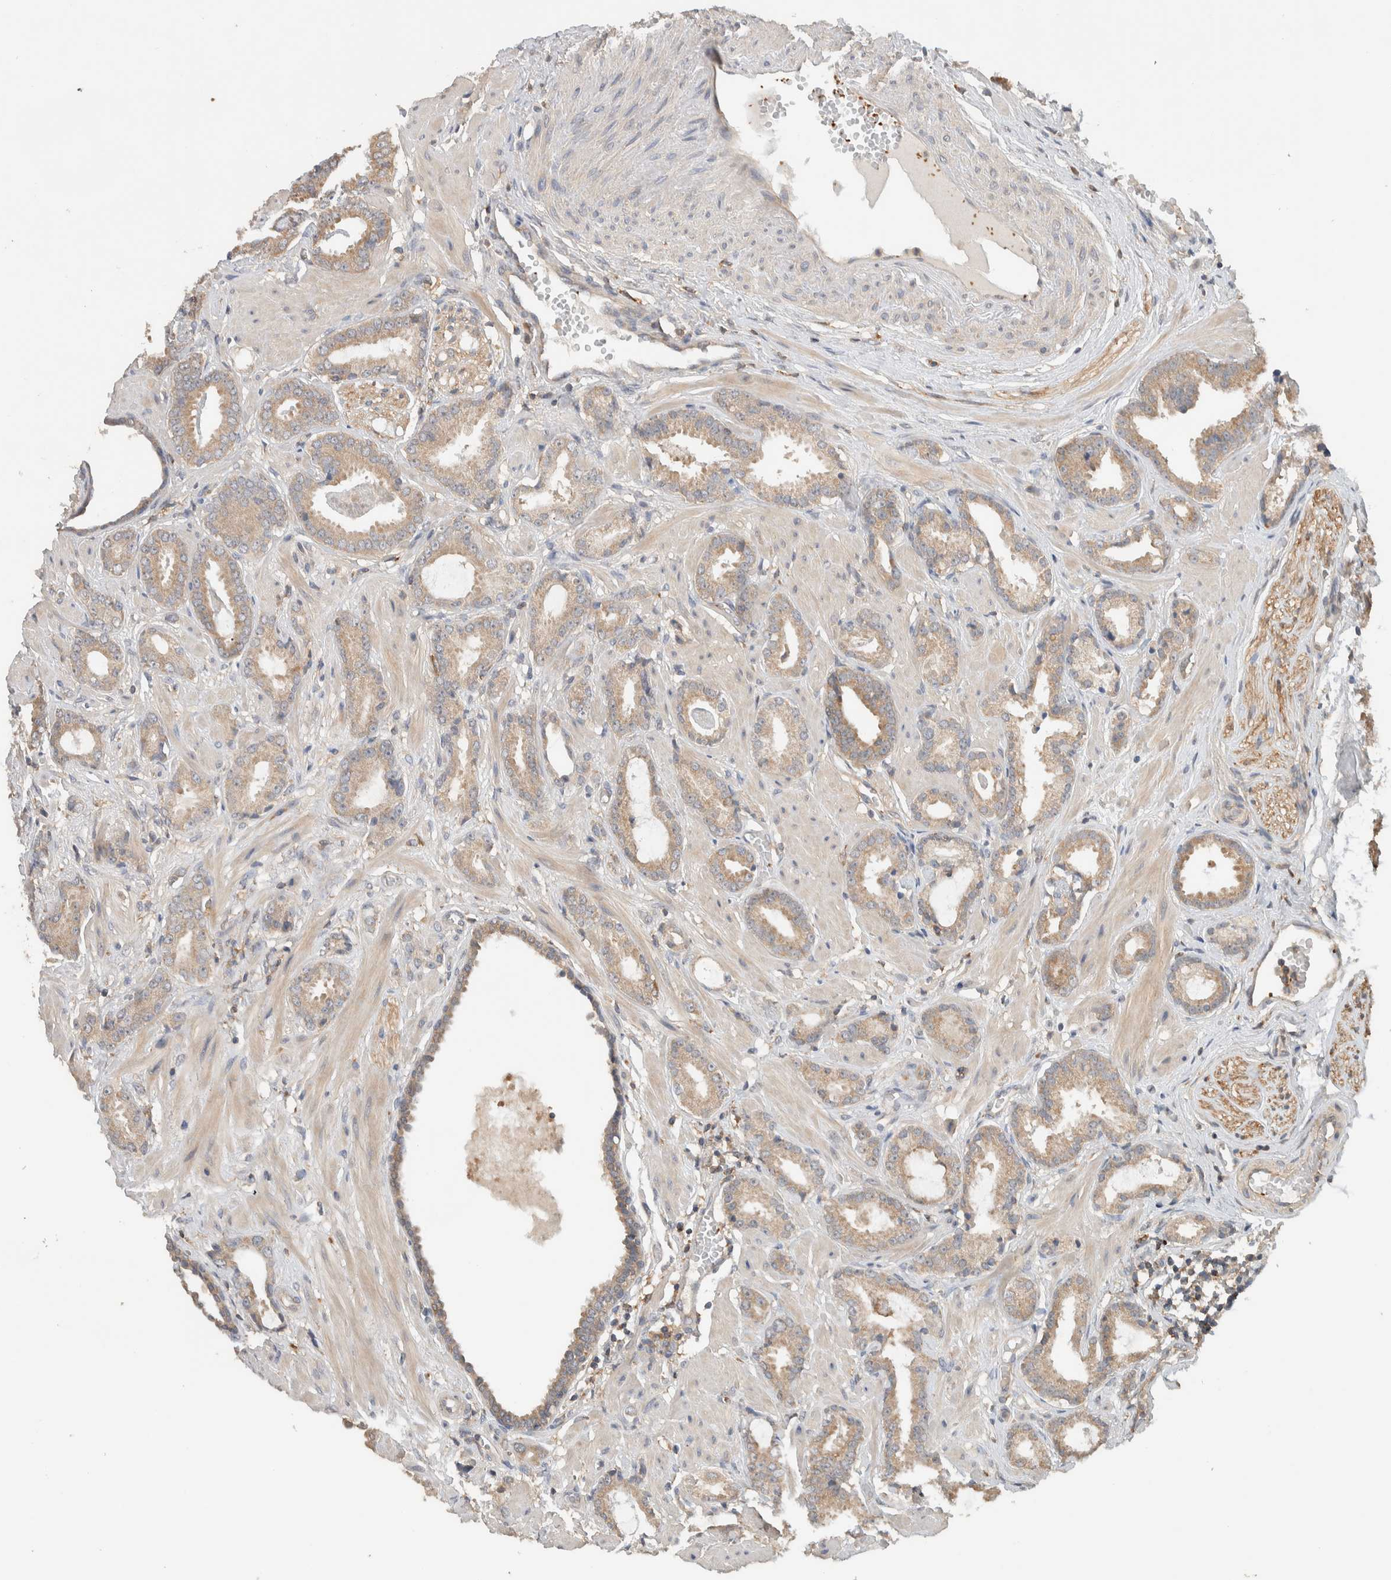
{"staining": {"intensity": "weak", "quantity": ">75%", "location": "cytoplasmic/membranous"}, "tissue": "prostate cancer", "cell_type": "Tumor cells", "image_type": "cancer", "snomed": [{"axis": "morphology", "description": "Adenocarcinoma, Low grade"}, {"axis": "topography", "description": "Prostate"}], "caption": "High-magnification brightfield microscopy of prostate cancer (low-grade adenocarcinoma) stained with DAB (brown) and counterstained with hematoxylin (blue). tumor cells exhibit weak cytoplasmic/membranous positivity is present in approximately>75% of cells.", "gene": "DEPTOR", "patient": {"sex": "male", "age": 53}}